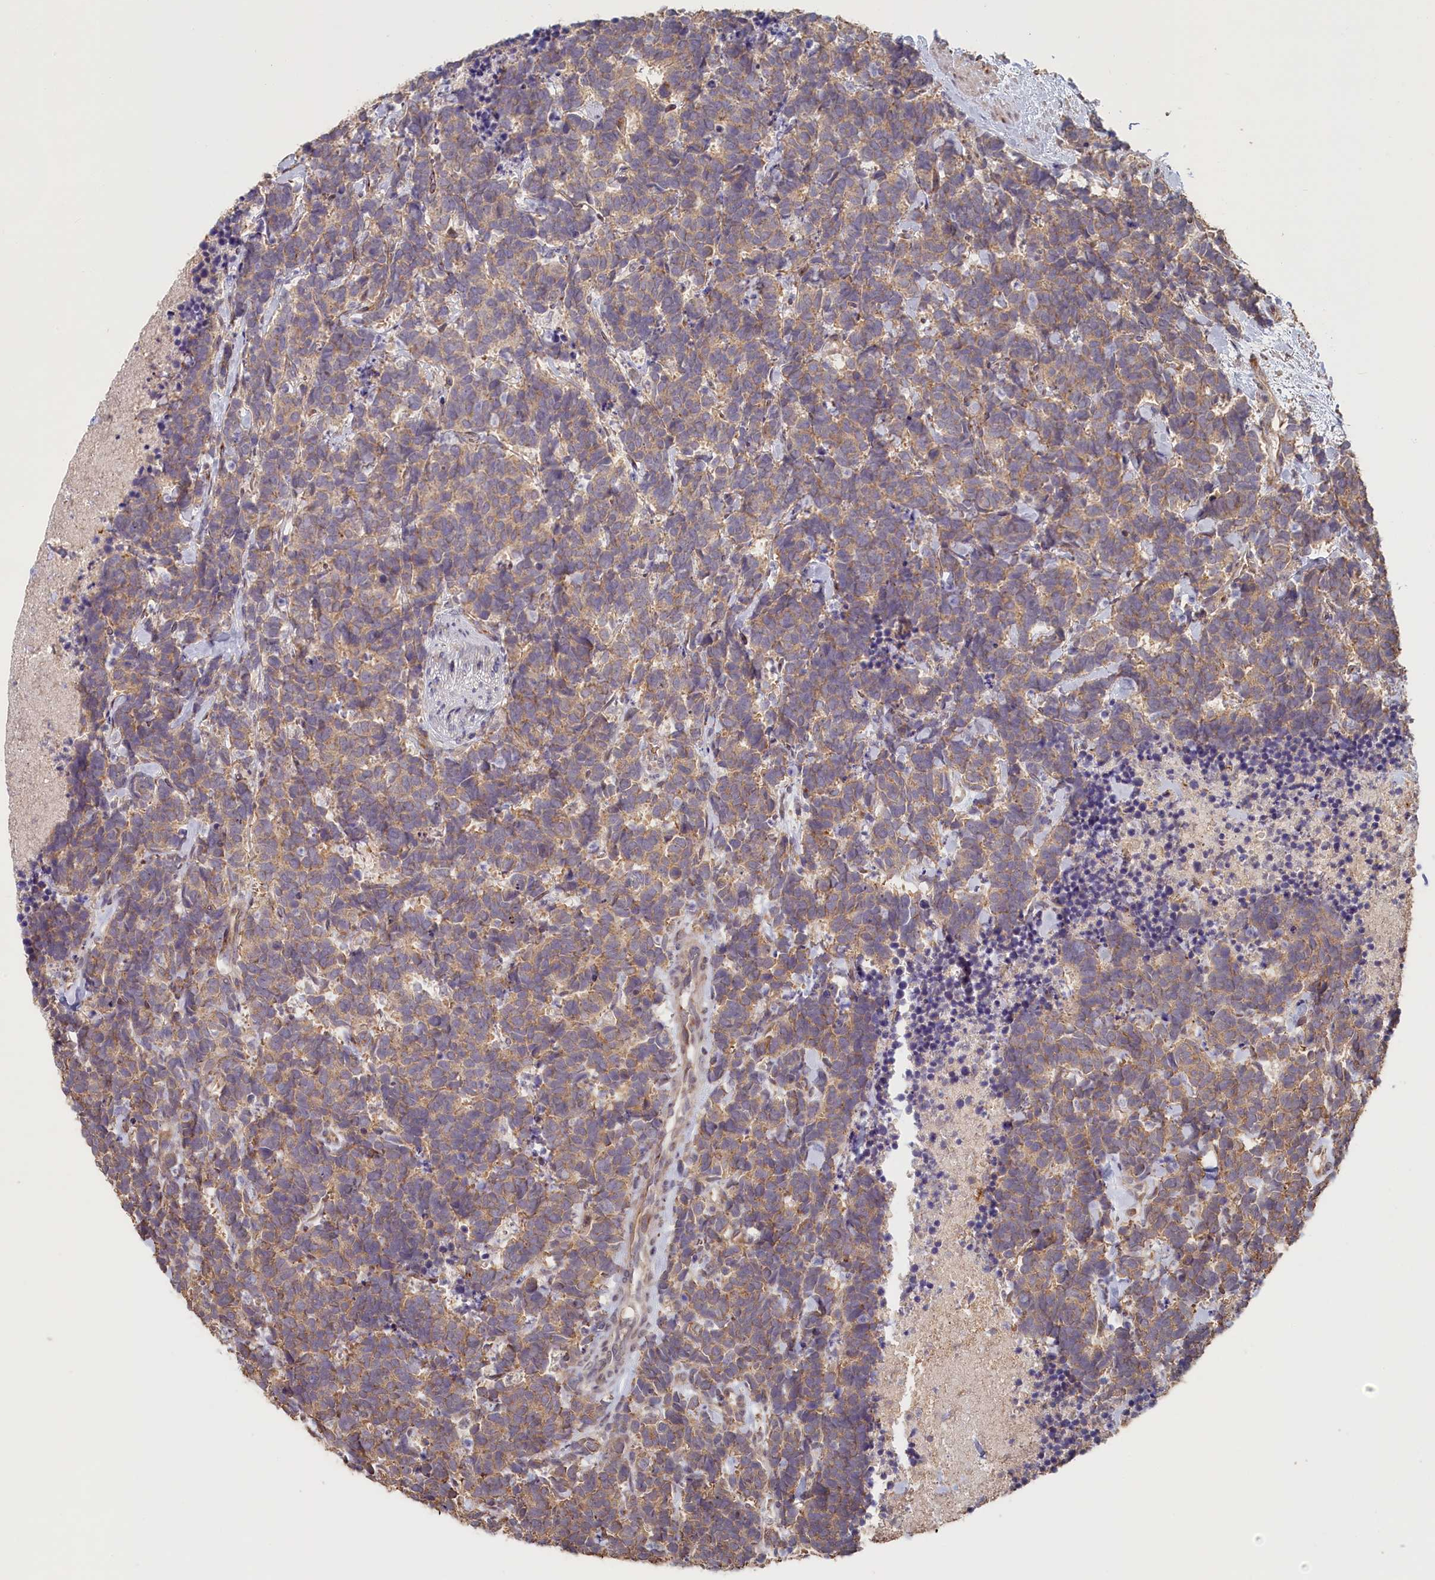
{"staining": {"intensity": "weak", "quantity": ">75%", "location": "cytoplasmic/membranous"}, "tissue": "carcinoid", "cell_type": "Tumor cells", "image_type": "cancer", "snomed": [{"axis": "morphology", "description": "Carcinoma, NOS"}, {"axis": "morphology", "description": "Carcinoid, malignant, NOS"}, {"axis": "topography", "description": "Prostate"}], "caption": "Immunohistochemistry (IHC) micrograph of neoplastic tissue: human carcinoma stained using immunohistochemistry reveals low levels of weak protein expression localized specifically in the cytoplasmic/membranous of tumor cells, appearing as a cytoplasmic/membranous brown color.", "gene": "STX16", "patient": {"sex": "male", "age": 57}}